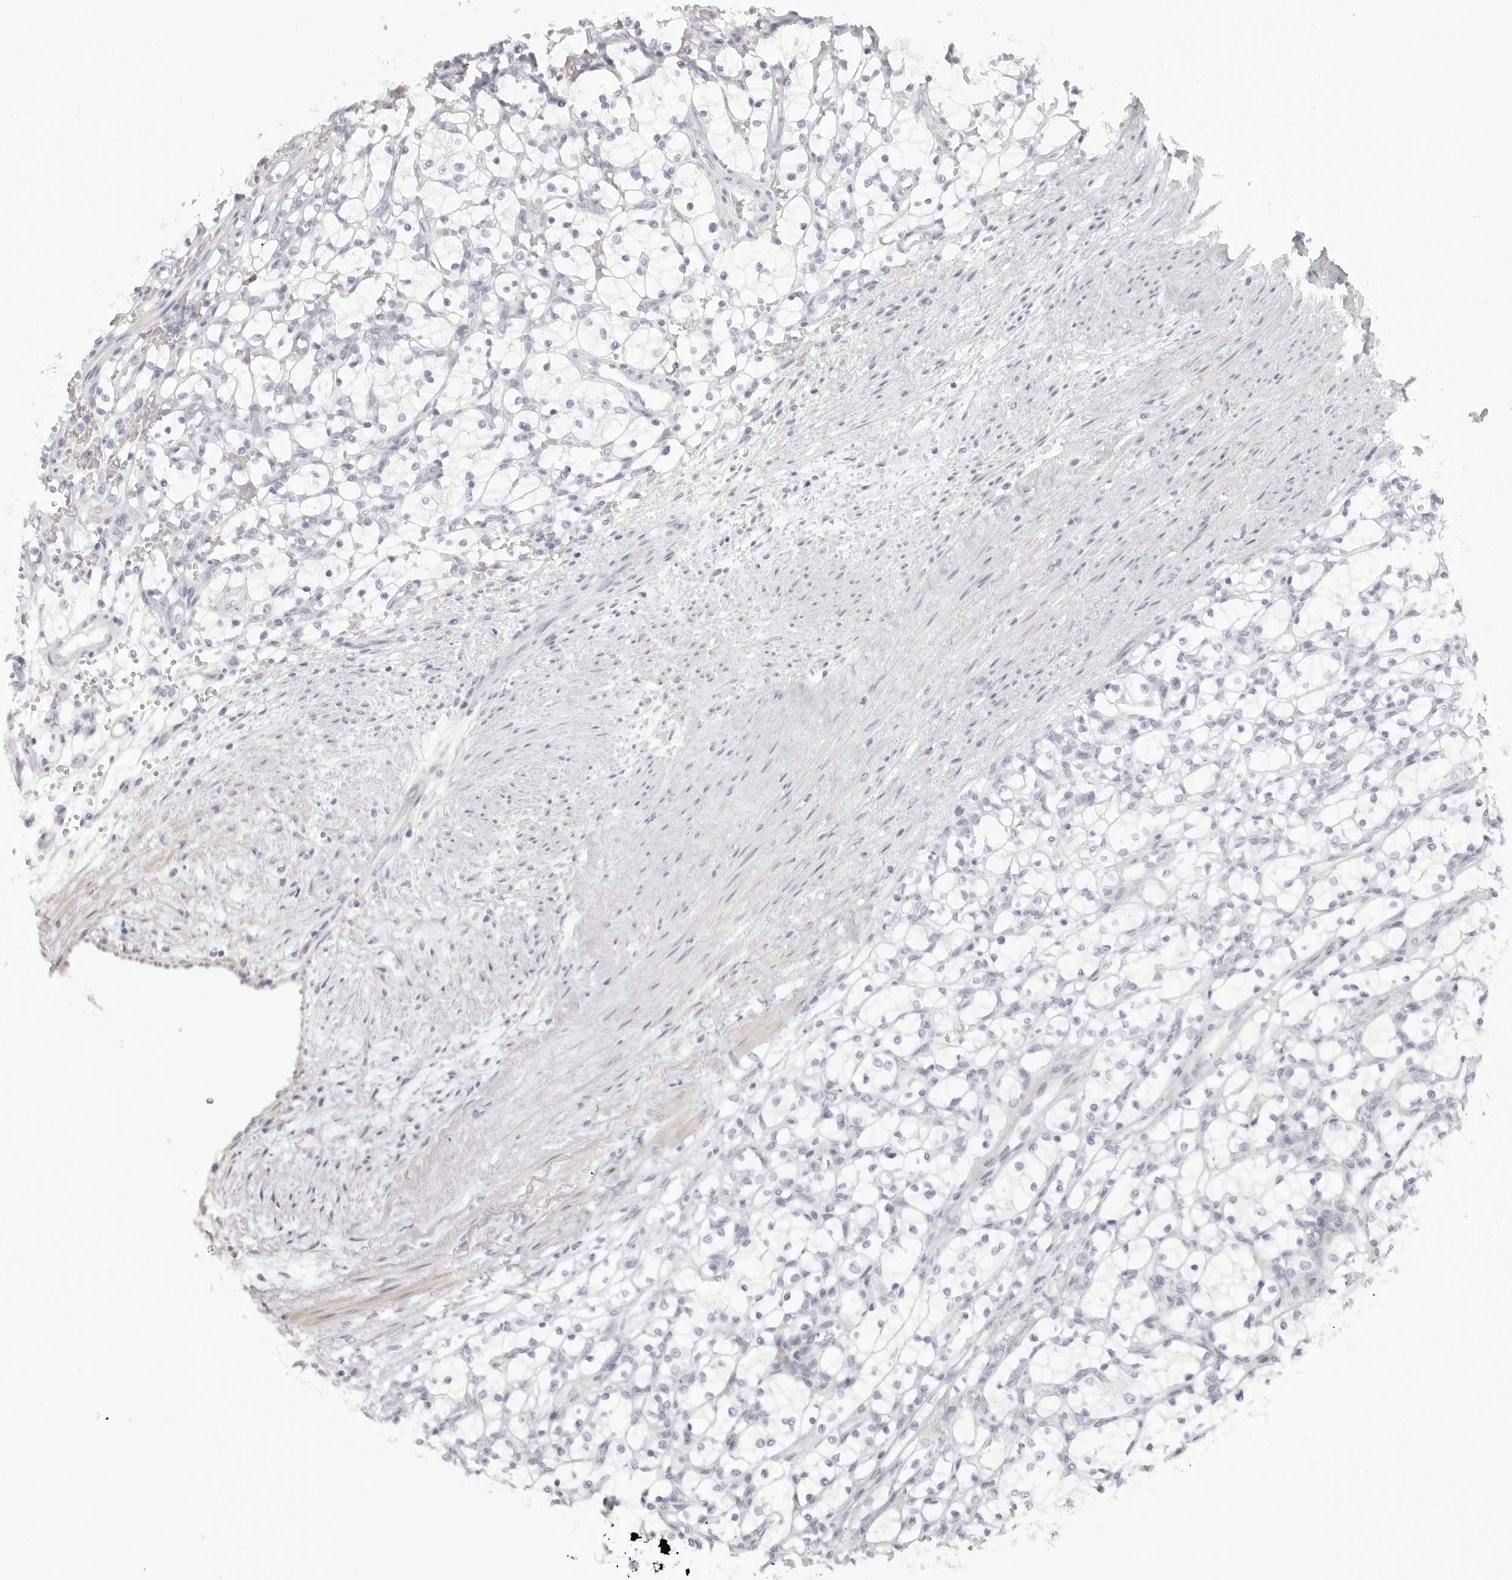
{"staining": {"intensity": "negative", "quantity": "none", "location": "none"}, "tissue": "renal cancer", "cell_type": "Tumor cells", "image_type": "cancer", "snomed": [{"axis": "morphology", "description": "Adenocarcinoma, NOS"}, {"axis": "topography", "description": "Kidney"}], "caption": "Tumor cells show no significant protein positivity in adenocarcinoma (renal). Brightfield microscopy of immunohistochemistry stained with DAB (3,3'-diaminobenzidine) (brown) and hematoxylin (blue), captured at high magnification.", "gene": "RXFP1", "patient": {"sex": "female", "age": 69}}